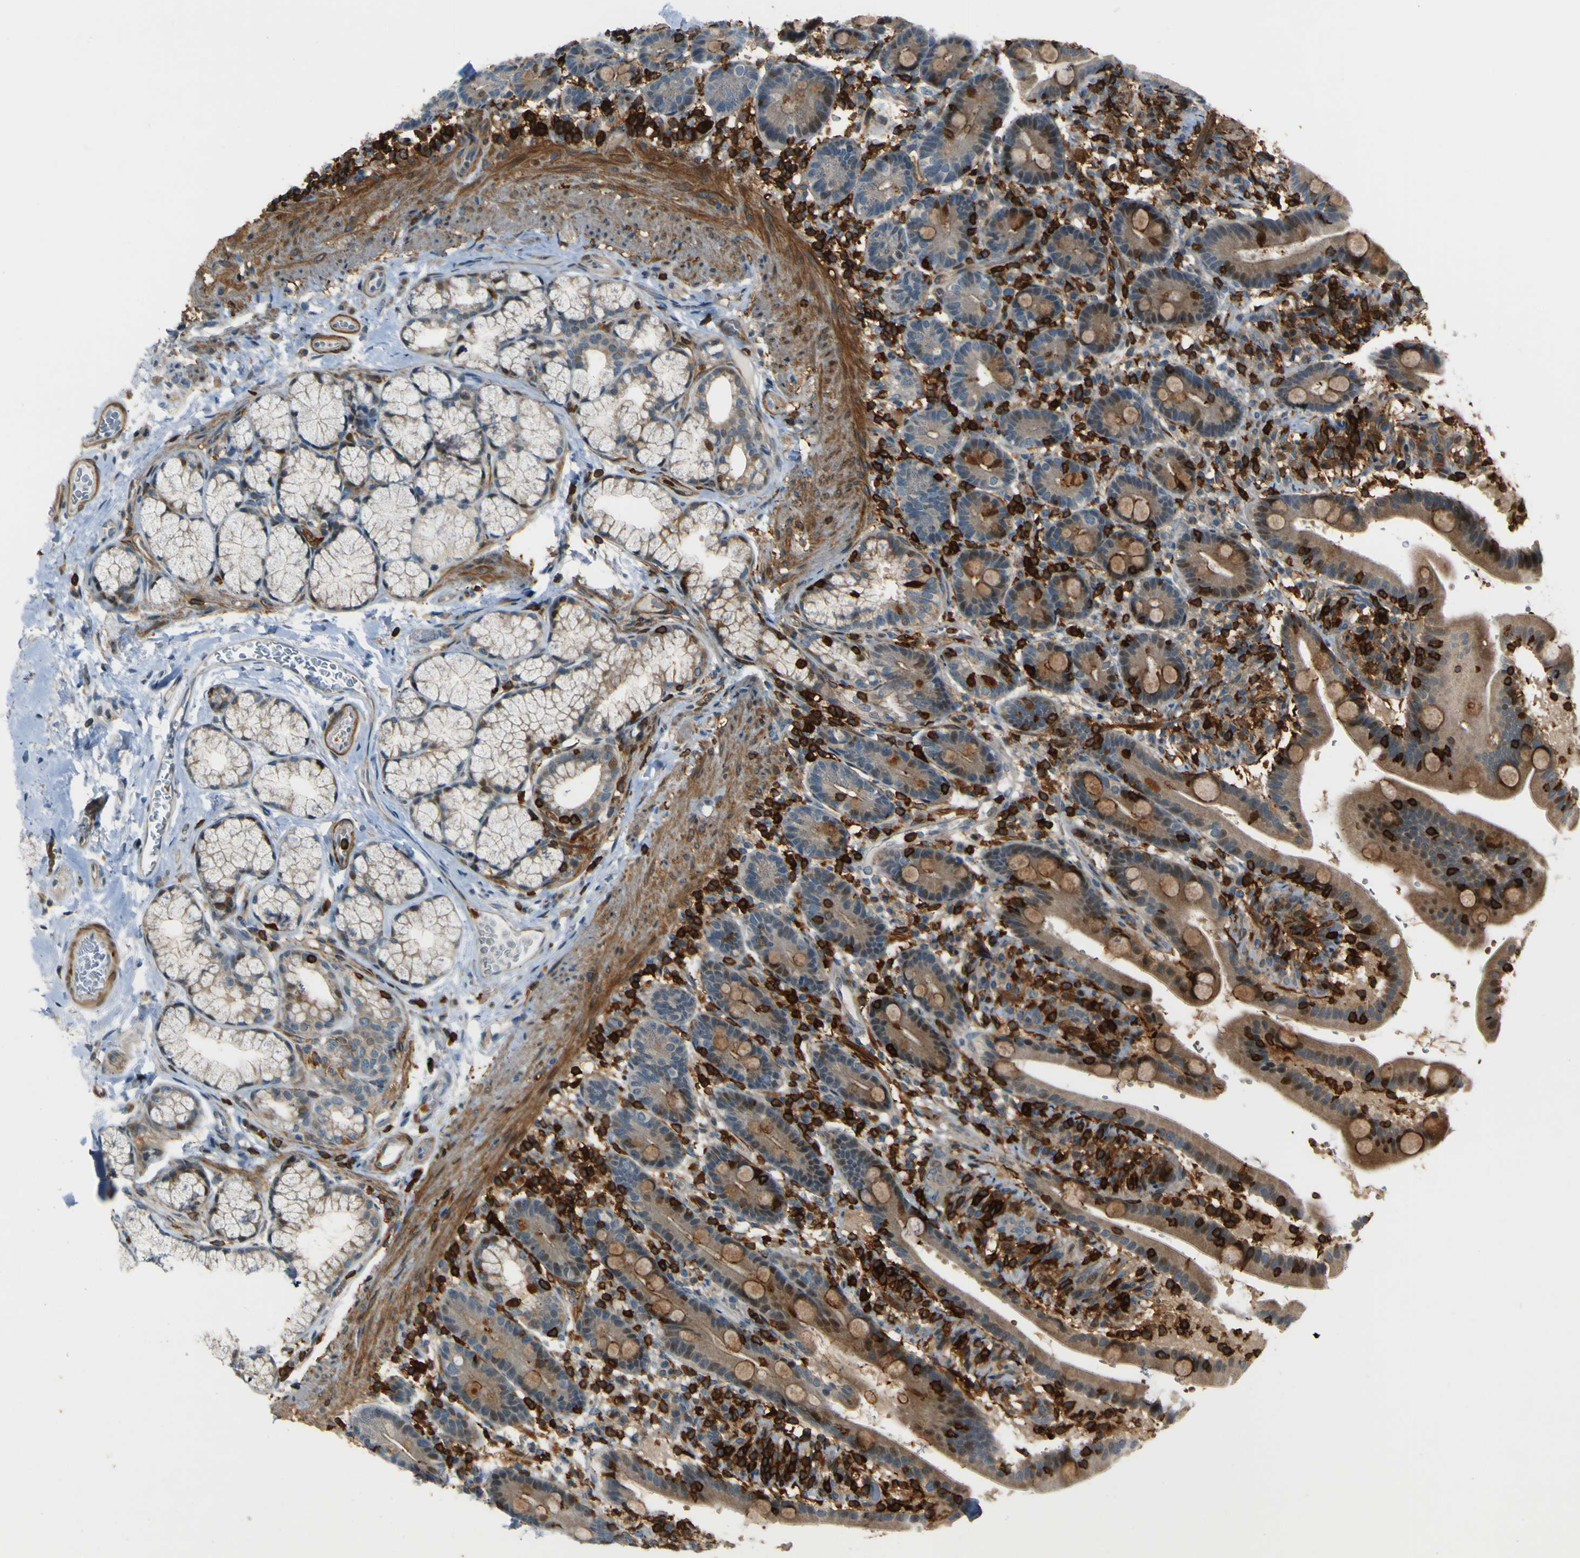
{"staining": {"intensity": "weak", "quantity": ">75%", "location": "cytoplasmic/membranous"}, "tissue": "duodenum", "cell_type": "Glandular cells", "image_type": "normal", "snomed": [{"axis": "morphology", "description": "Normal tissue, NOS"}, {"axis": "topography", "description": "Duodenum"}], "caption": "A brown stain labels weak cytoplasmic/membranous staining of a protein in glandular cells of unremarkable duodenum.", "gene": "PCDHB5", "patient": {"sex": "male", "age": 54}}